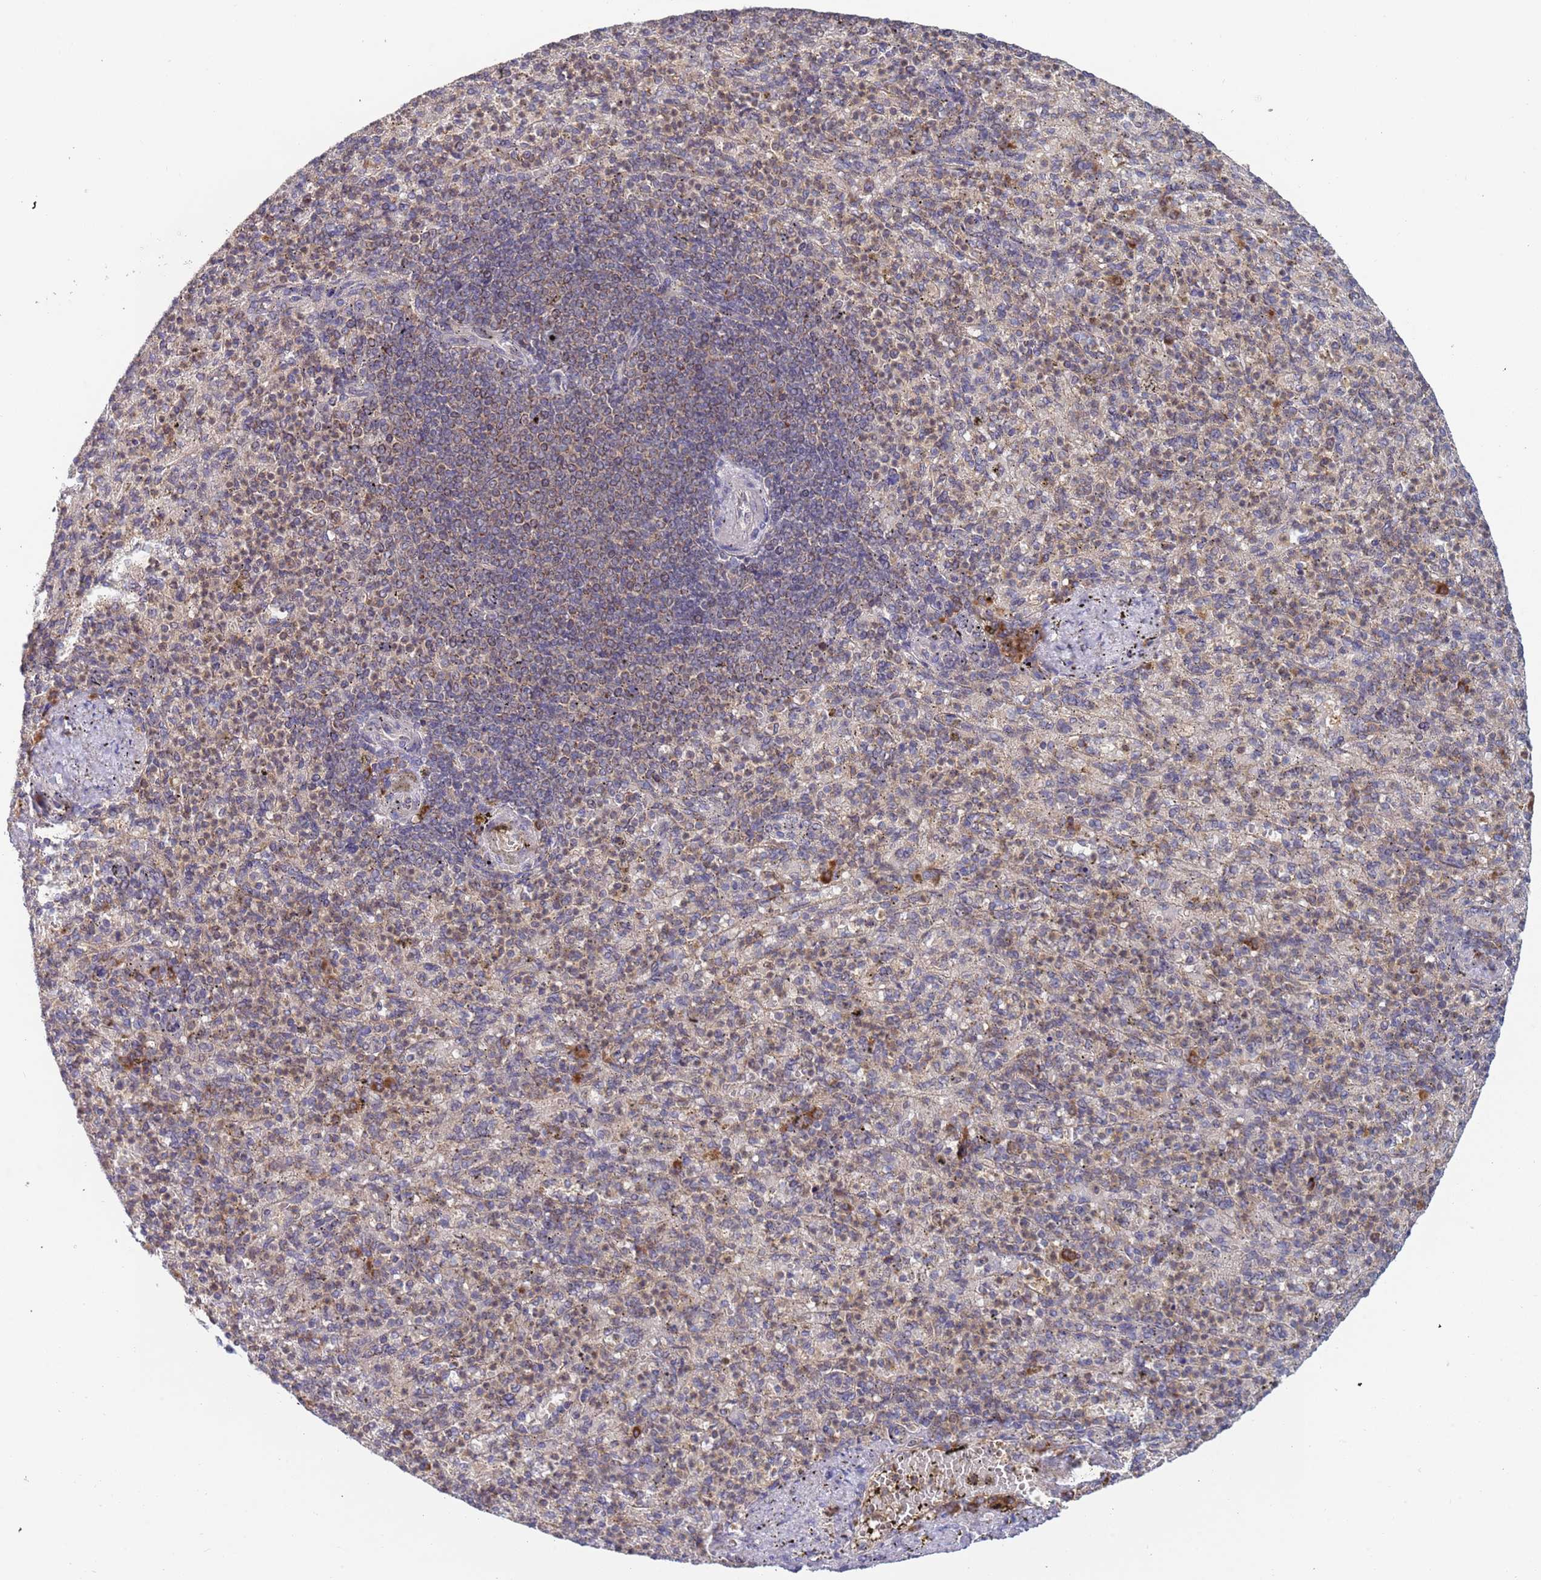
{"staining": {"intensity": "negative", "quantity": "none", "location": "none"}, "tissue": "spleen", "cell_type": "Cells in red pulp", "image_type": "normal", "snomed": [{"axis": "morphology", "description": "Normal tissue, NOS"}, {"axis": "topography", "description": "Spleen"}], "caption": "This is an immunohistochemistry (IHC) image of unremarkable human spleen. There is no staining in cells in red pulp.", "gene": "OR5A2", "patient": {"sex": "female", "age": 74}}